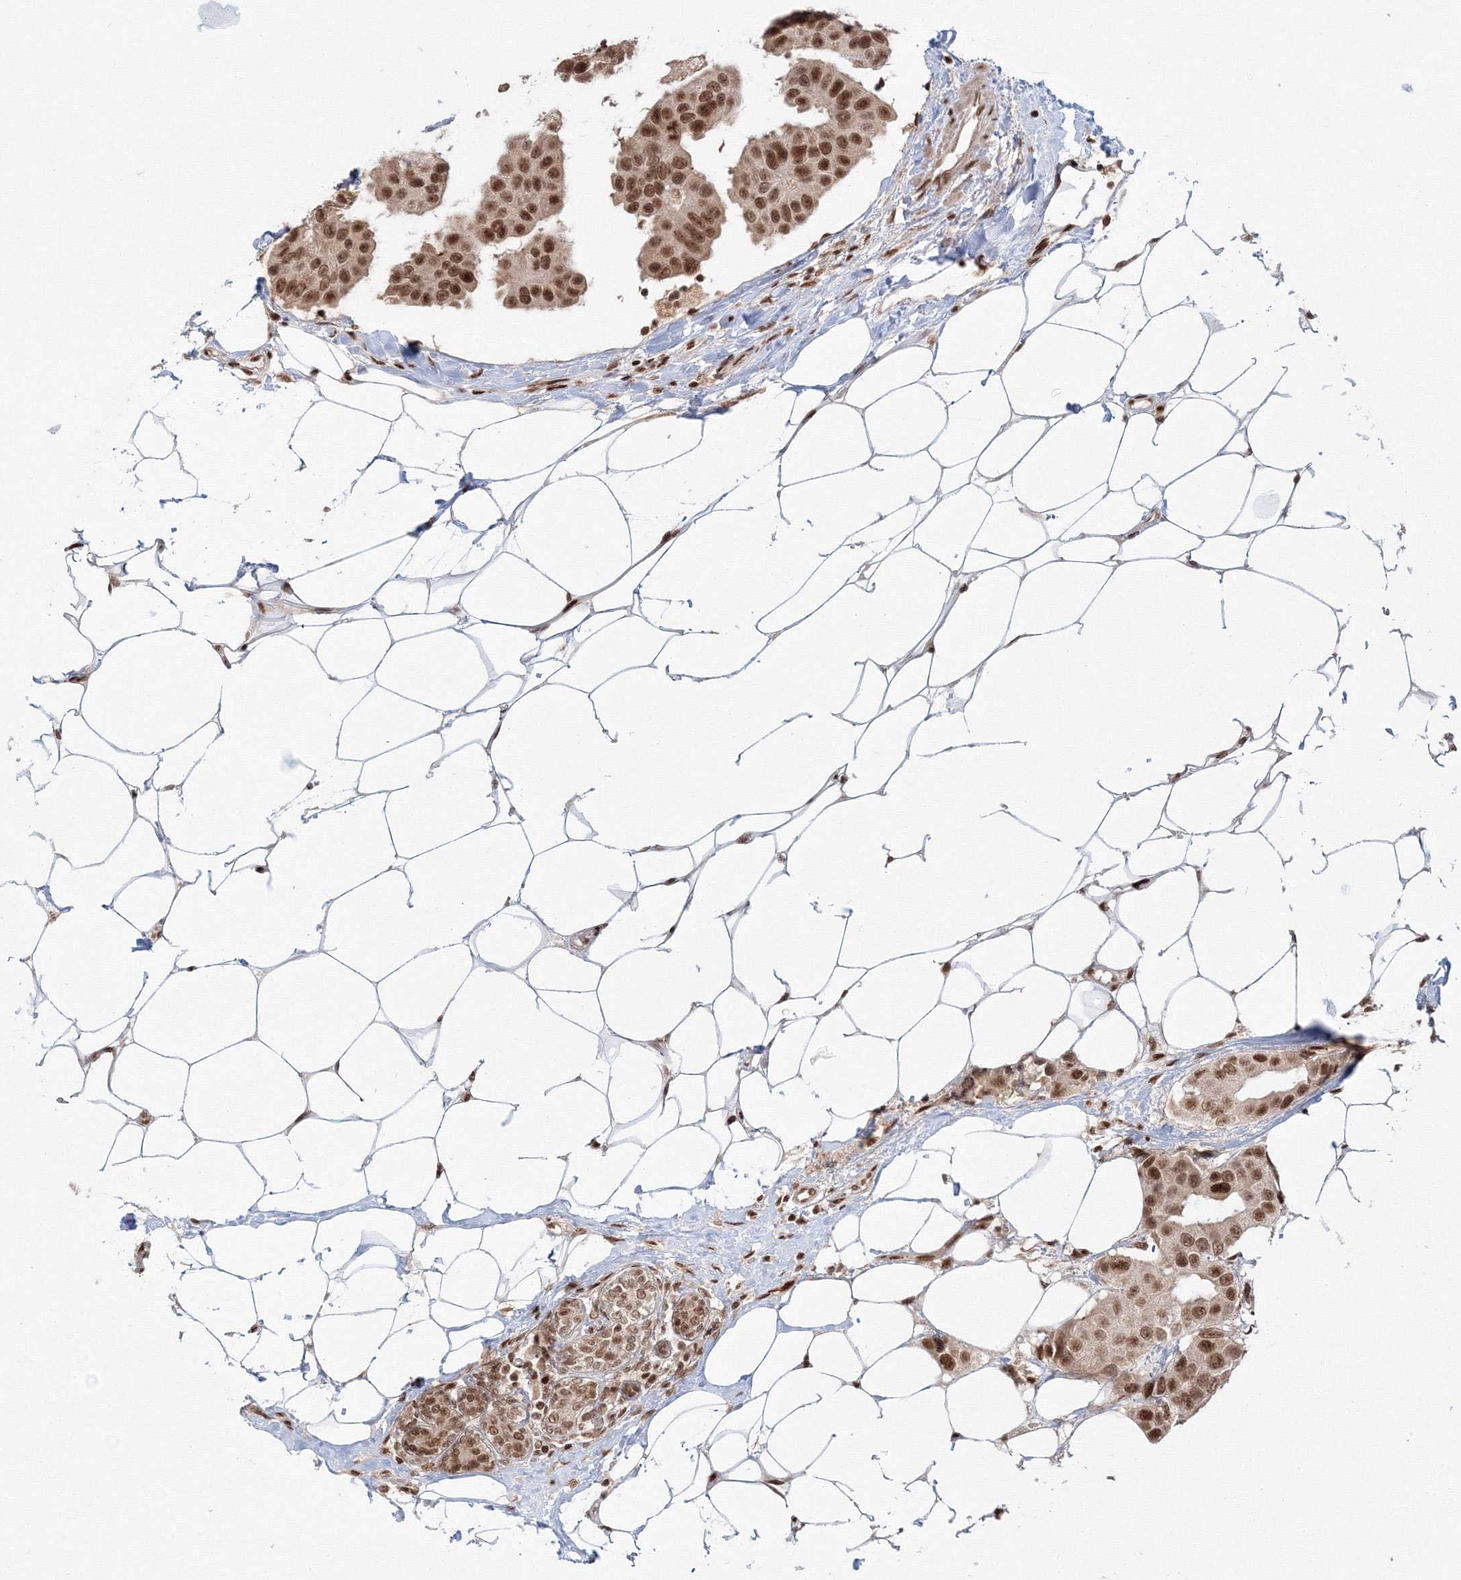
{"staining": {"intensity": "moderate", "quantity": ">75%", "location": "nuclear"}, "tissue": "breast cancer", "cell_type": "Tumor cells", "image_type": "cancer", "snomed": [{"axis": "morphology", "description": "Normal tissue, NOS"}, {"axis": "morphology", "description": "Duct carcinoma"}, {"axis": "topography", "description": "Breast"}], "caption": "Breast cancer (invasive ductal carcinoma) stained with immunohistochemistry (IHC) reveals moderate nuclear staining in approximately >75% of tumor cells.", "gene": "KIF20A", "patient": {"sex": "female", "age": 39}}